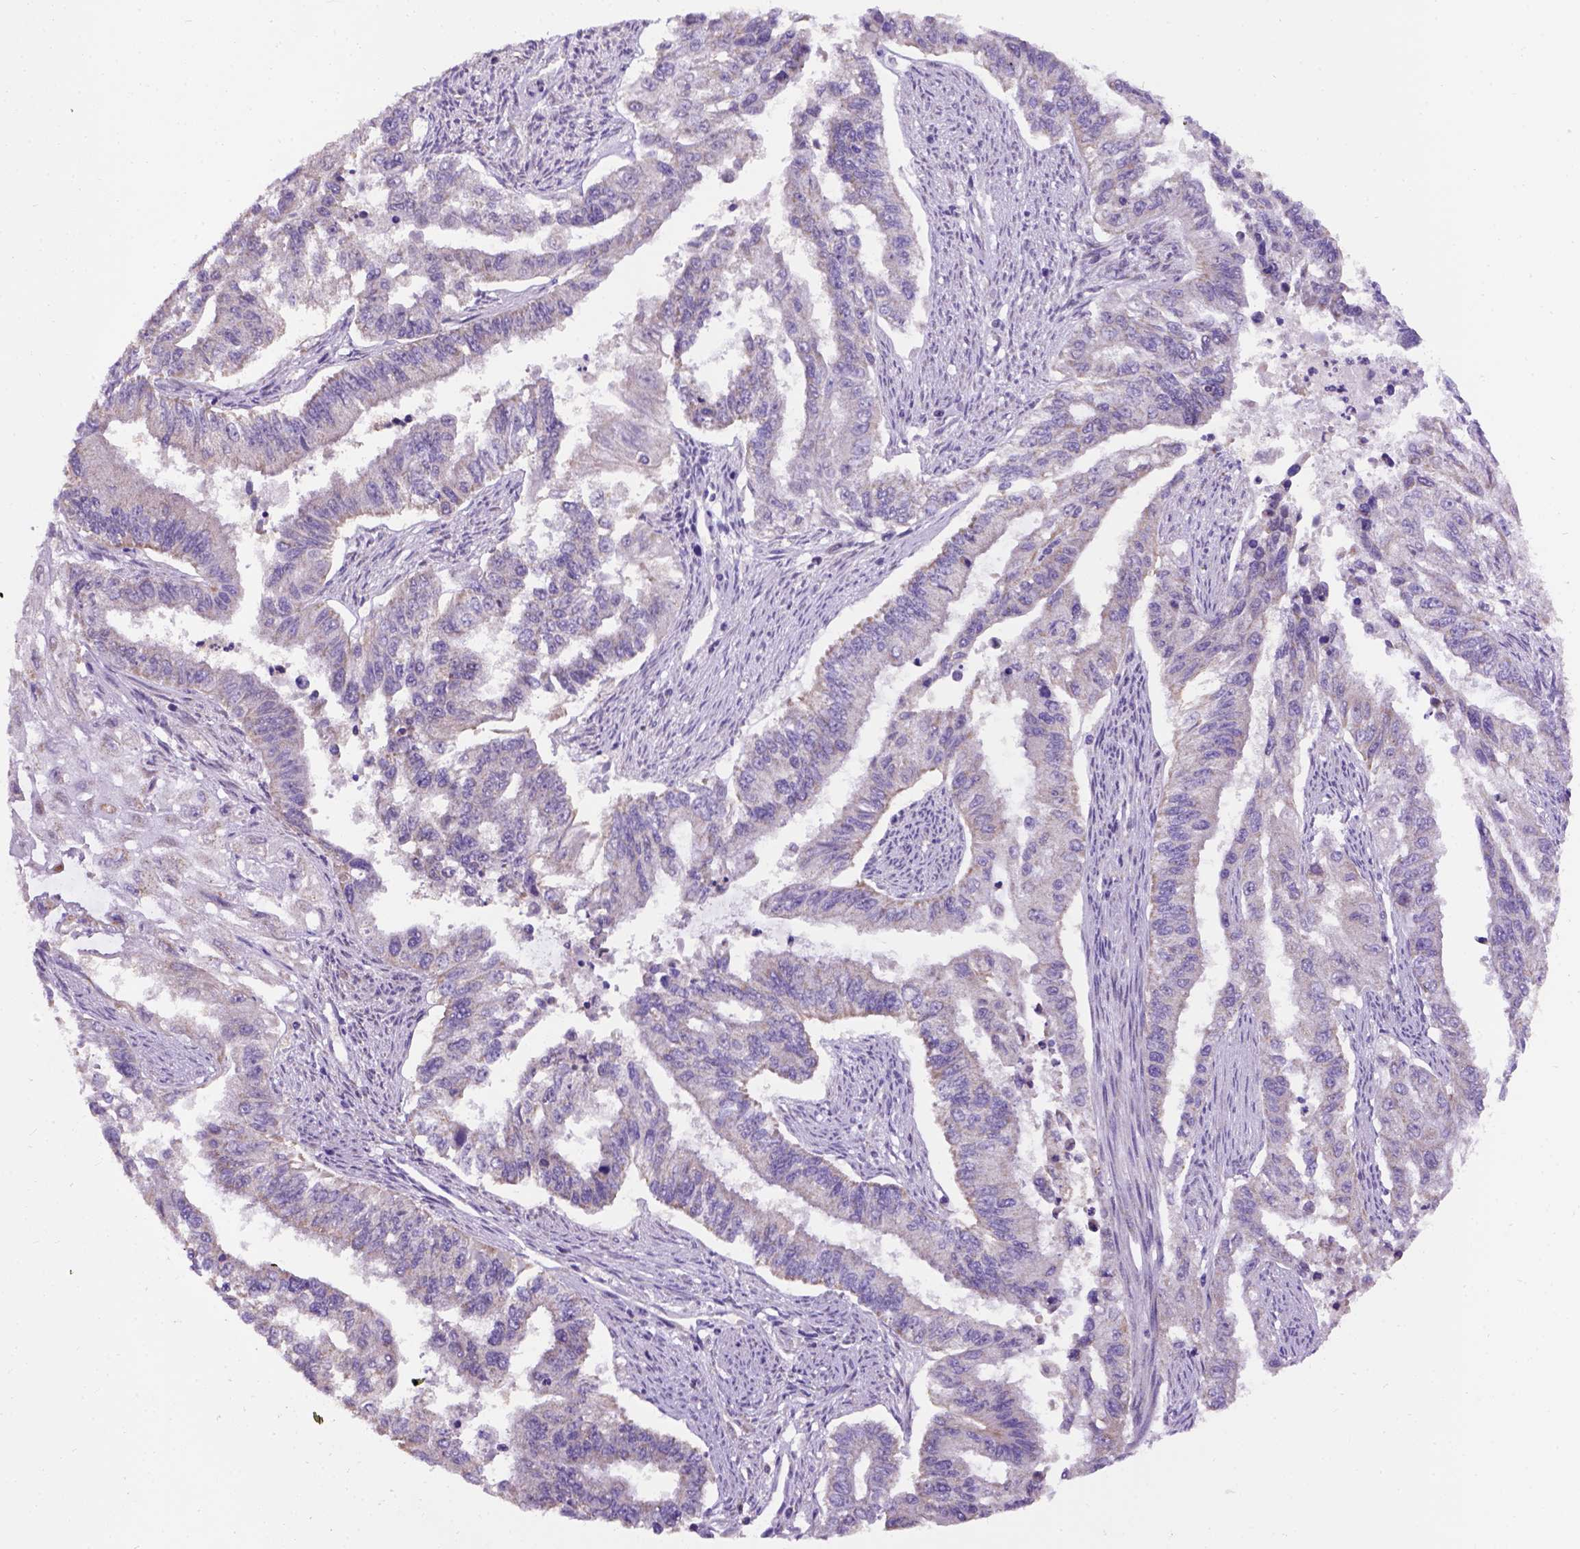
{"staining": {"intensity": "weak", "quantity": "<25%", "location": "cytoplasmic/membranous"}, "tissue": "endometrial cancer", "cell_type": "Tumor cells", "image_type": "cancer", "snomed": [{"axis": "morphology", "description": "Adenocarcinoma, NOS"}, {"axis": "topography", "description": "Uterus"}], "caption": "The immunohistochemistry (IHC) histopathology image has no significant staining in tumor cells of adenocarcinoma (endometrial) tissue.", "gene": "L2HGDH", "patient": {"sex": "female", "age": 59}}